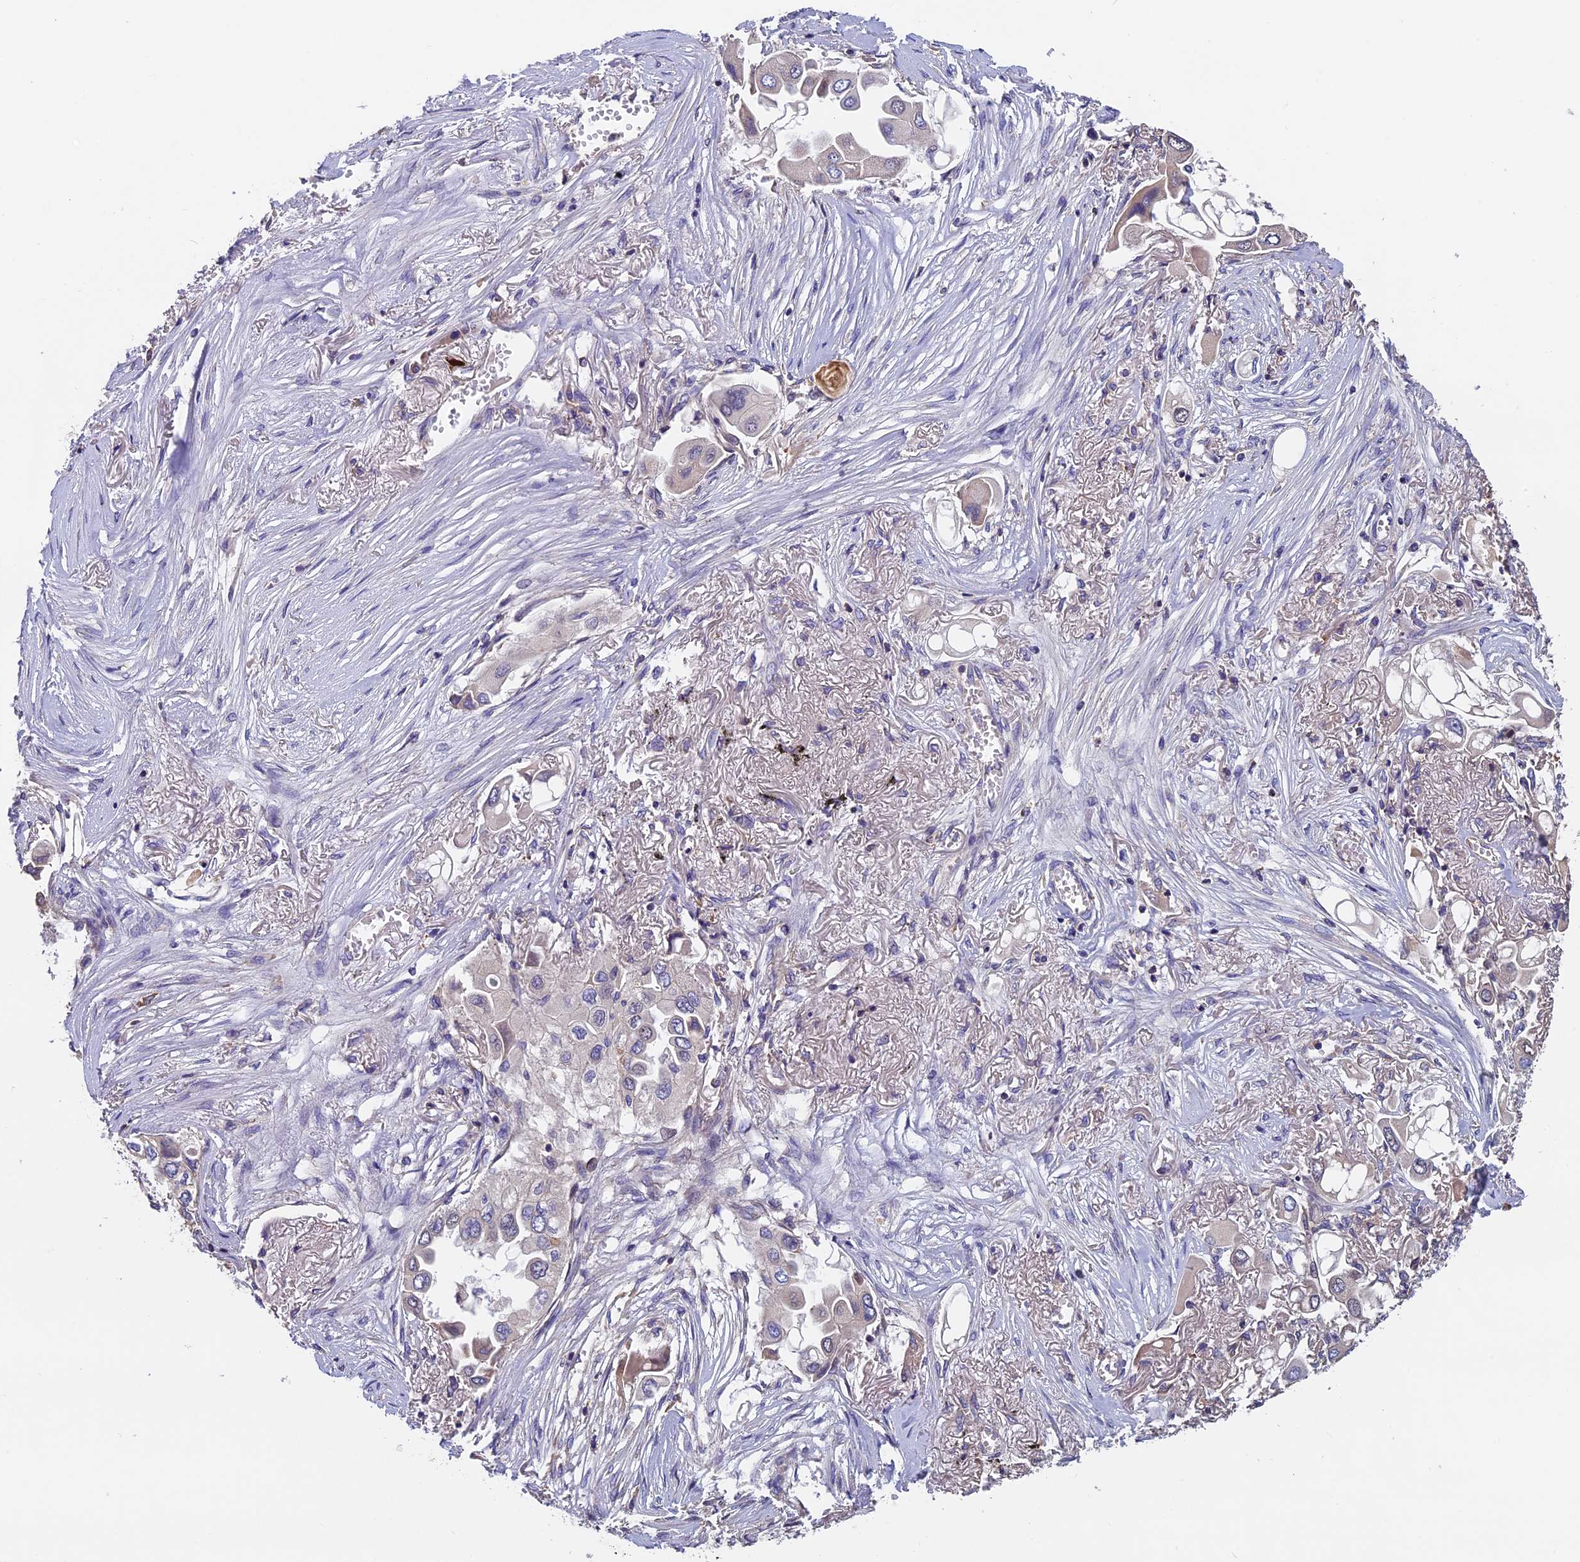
{"staining": {"intensity": "negative", "quantity": "none", "location": "none"}, "tissue": "lung cancer", "cell_type": "Tumor cells", "image_type": "cancer", "snomed": [{"axis": "morphology", "description": "Adenocarcinoma, NOS"}, {"axis": "topography", "description": "Lung"}], "caption": "High magnification brightfield microscopy of adenocarcinoma (lung) stained with DAB (brown) and counterstained with hematoxylin (blue): tumor cells show no significant positivity.", "gene": "CCDC153", "patient": {"sex": "female", "age": 76}}